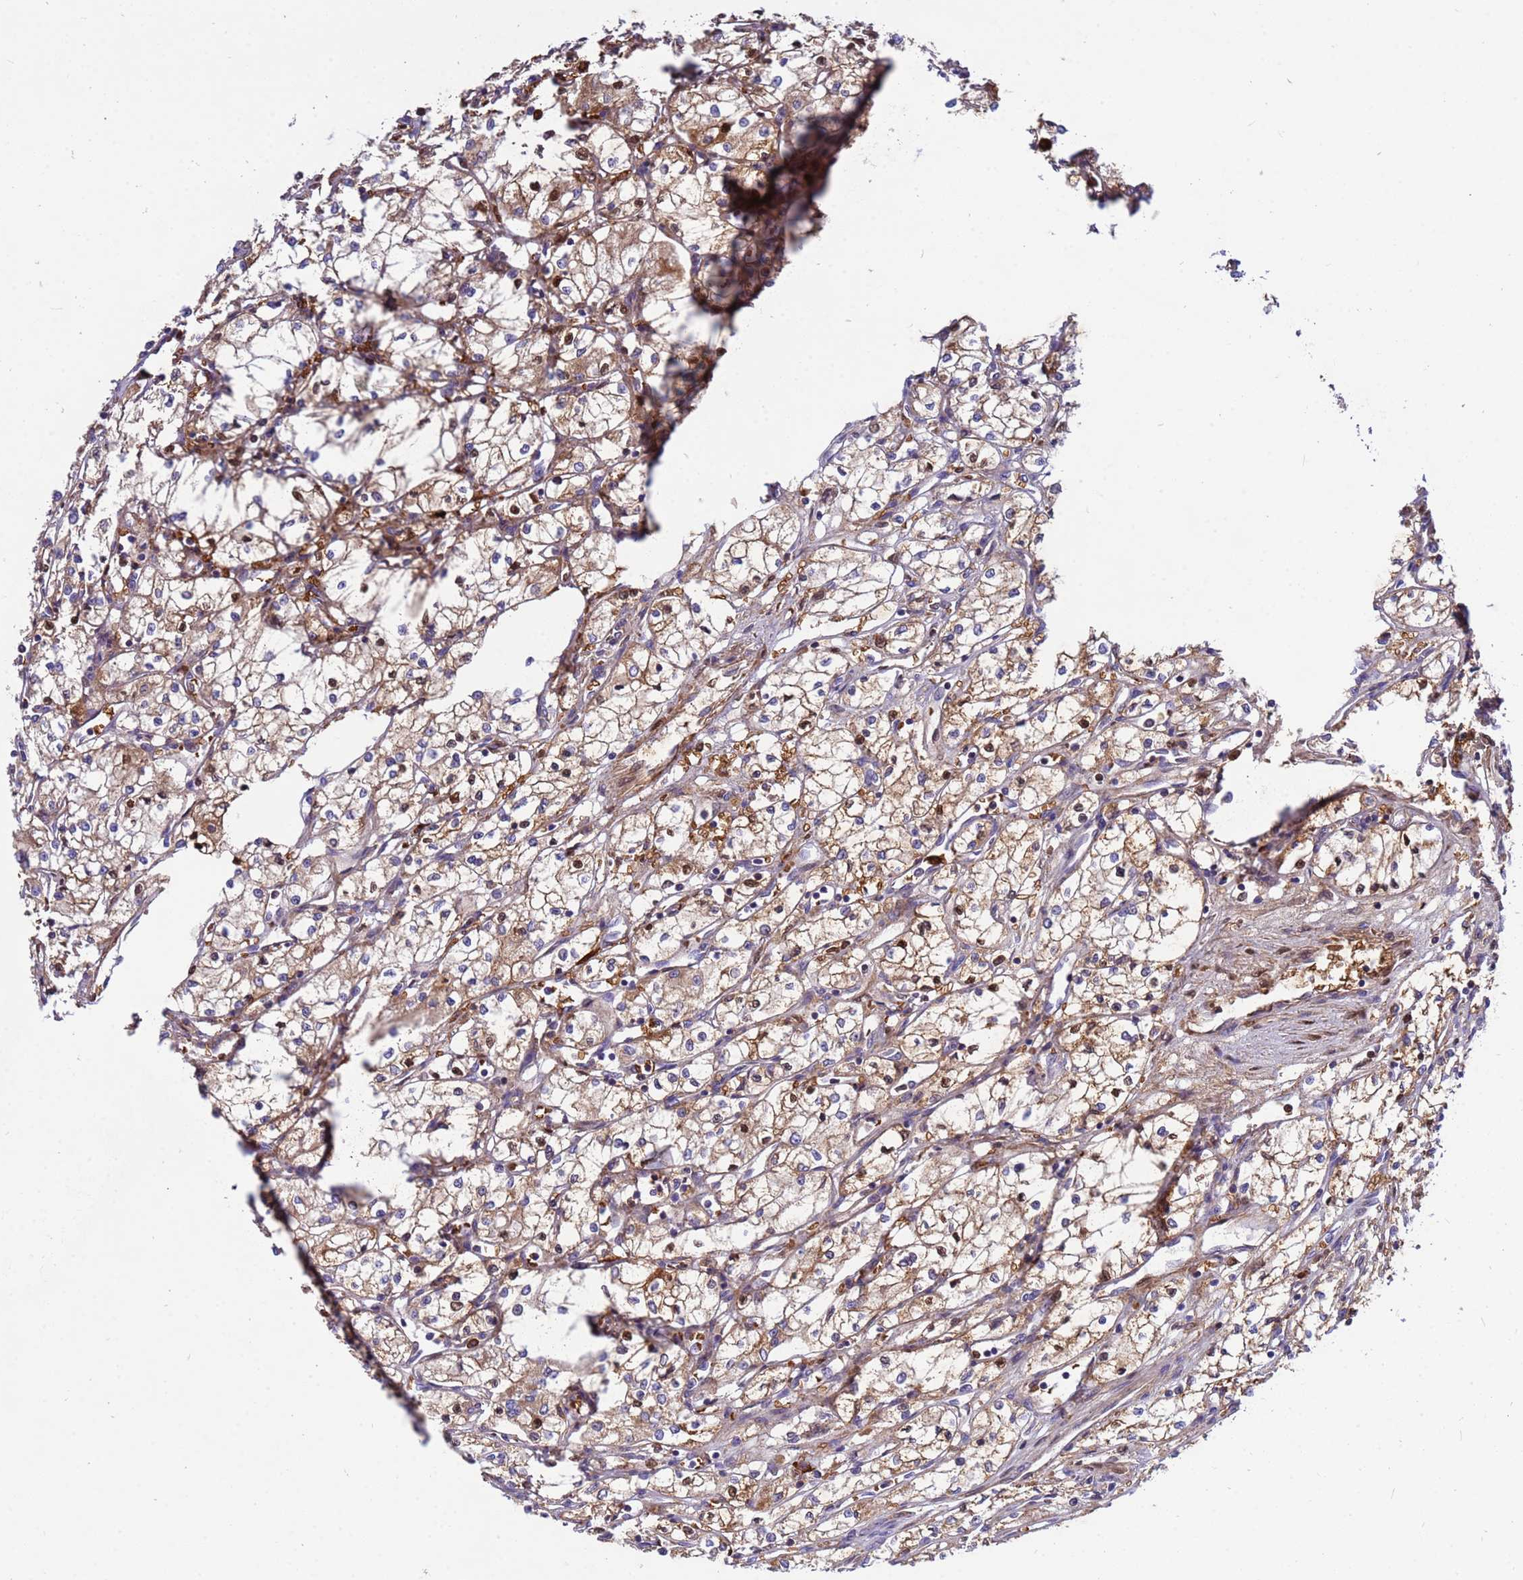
{"staining": {"intensity": "moderate", "quantity": ">75%", "location": "cytoplasmic/membranous"}, "tissue": "renal cancer", "cell_type": "Tumor cells", "image_type": "cancer", "snomed": [{"axis": "morphology", "description": "Adenocarcinoma, NOS"}, {"axis": "topography", "description": "Kidney"}], "caption": "A high-resolution histopathology image shows IHC staining of adenocarcinoma (renal), which displays moderate cytoplasmic/membranous staining in approximately >75% of tumor cells.", "gene": "ORM1", "patient": {"sex": "male", "age": 59}}